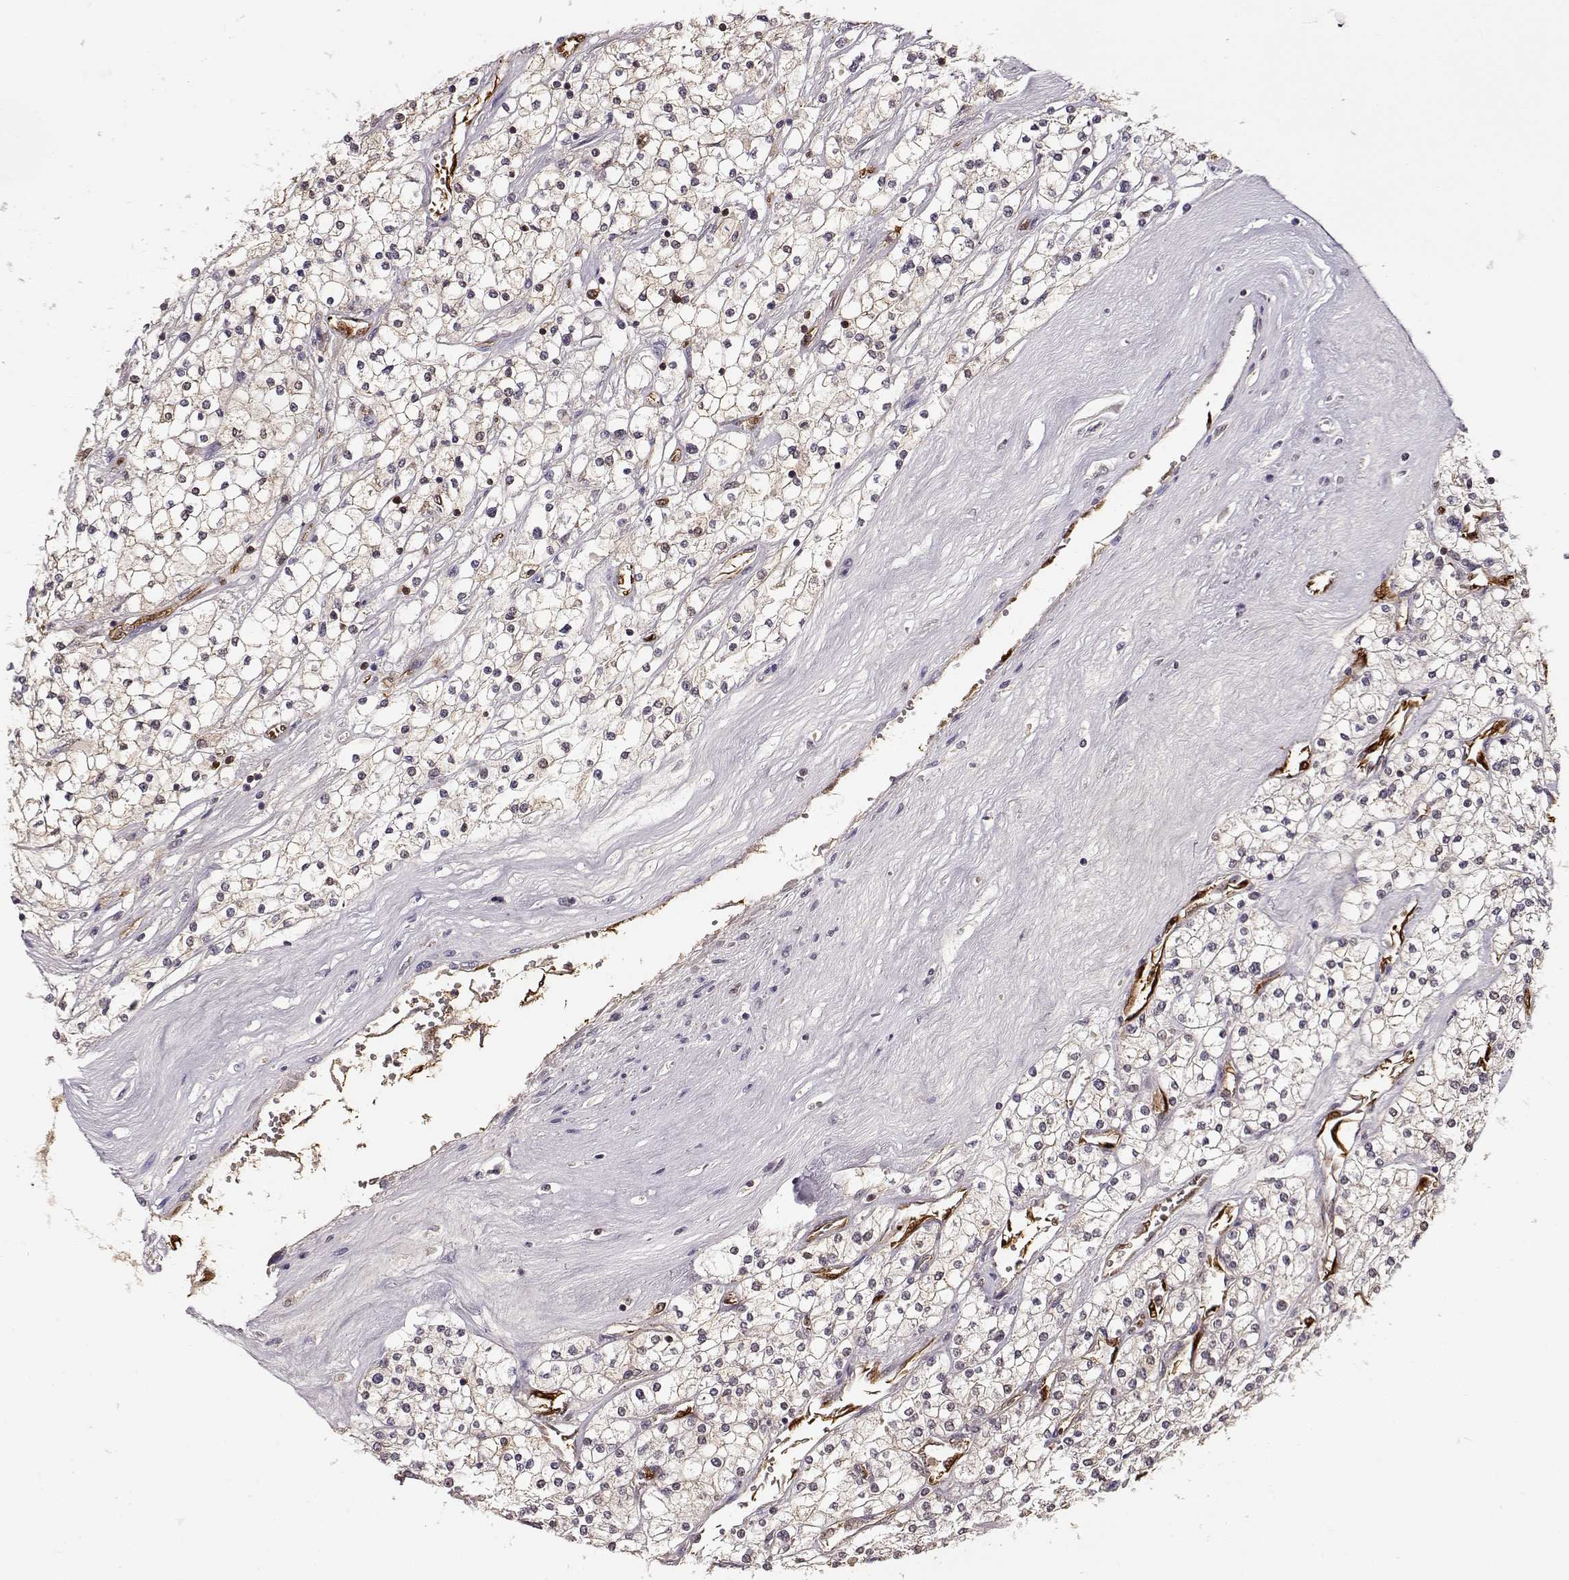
{"staining": {"intensity": "negative", "quantity": "none", "location": "none"}, "tissue": "renal cancer", "cell_type": "Tumor cells", "image_type": "cancer", "snomed": [{"axis": "morphology", "description": "Adenocarcinoma, NOS"}, {"axis": "topography", "description": "Kidney"}], "caption": "There is no significant staining in tumor cells of renal adenocarcinoma.", "gene": "PNP", "patient": {"sex": "male", "age": 80}}